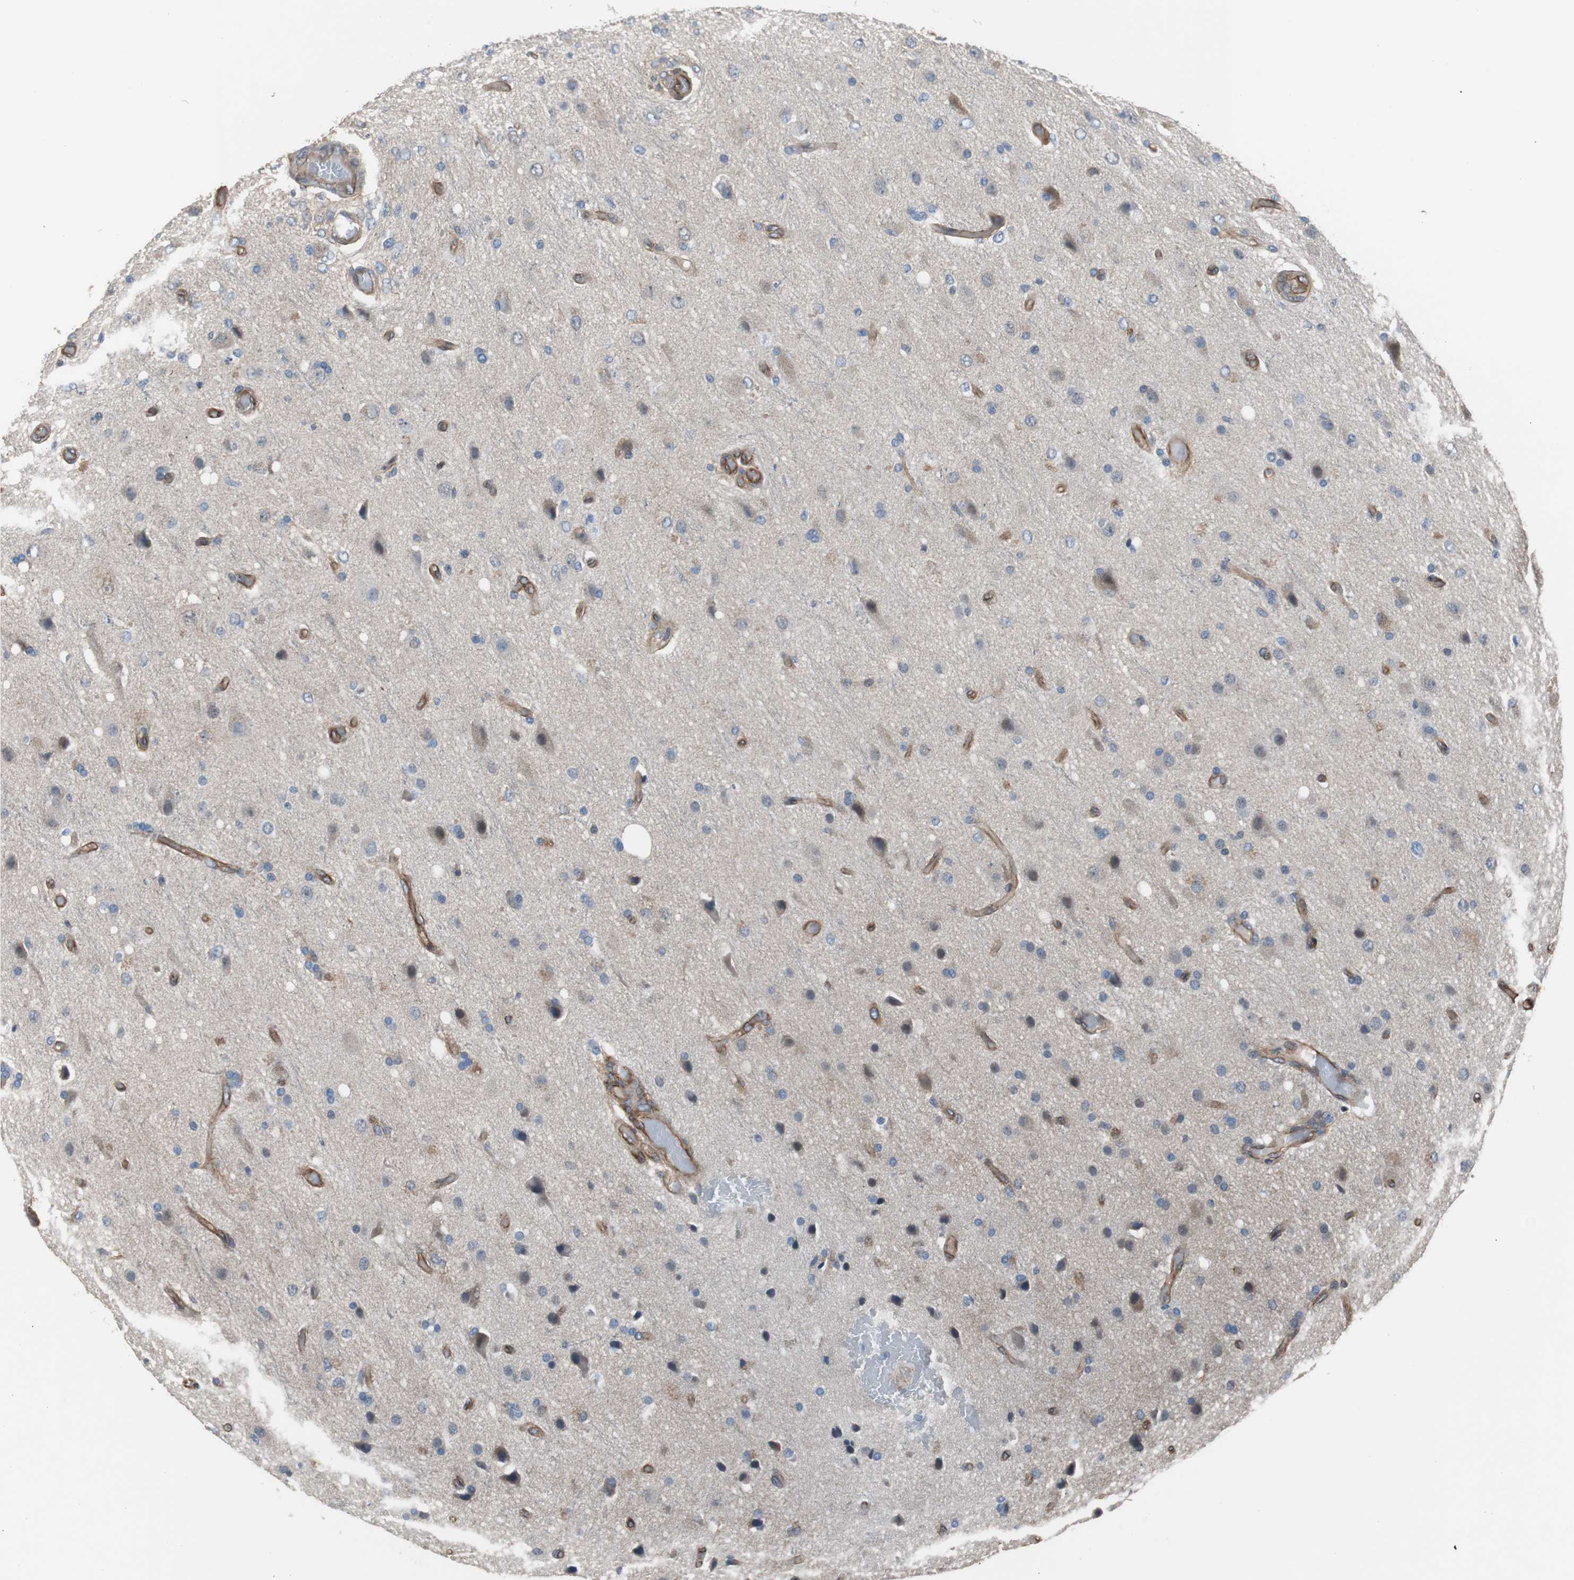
{"staining": {"intensity": "weak", "quantity": "25%-75%", "location": "cytoplasmic/membranous"}, "tissue": "glioma", "cell_type": "Tumor cells", "image_type": "cancer", "snomed": [{"axis": "morphology", "description": "Normal tissue, NOS"}, {"axis": "morphology", "description": "Glioma, malignant, High grade"}, {"axis": "topography", "description": "Cerebral cortex"}], "caption": "An image of malignant glioma (high-grade) stained for a protein reveals weak cytoplasmic/membranous brown staining in tumor cells. (brown staining indicates protein expression, while blue staining denotes nuclei).", "gene": "KIF3B", "patient": {"sex": "male", "age": 77}}